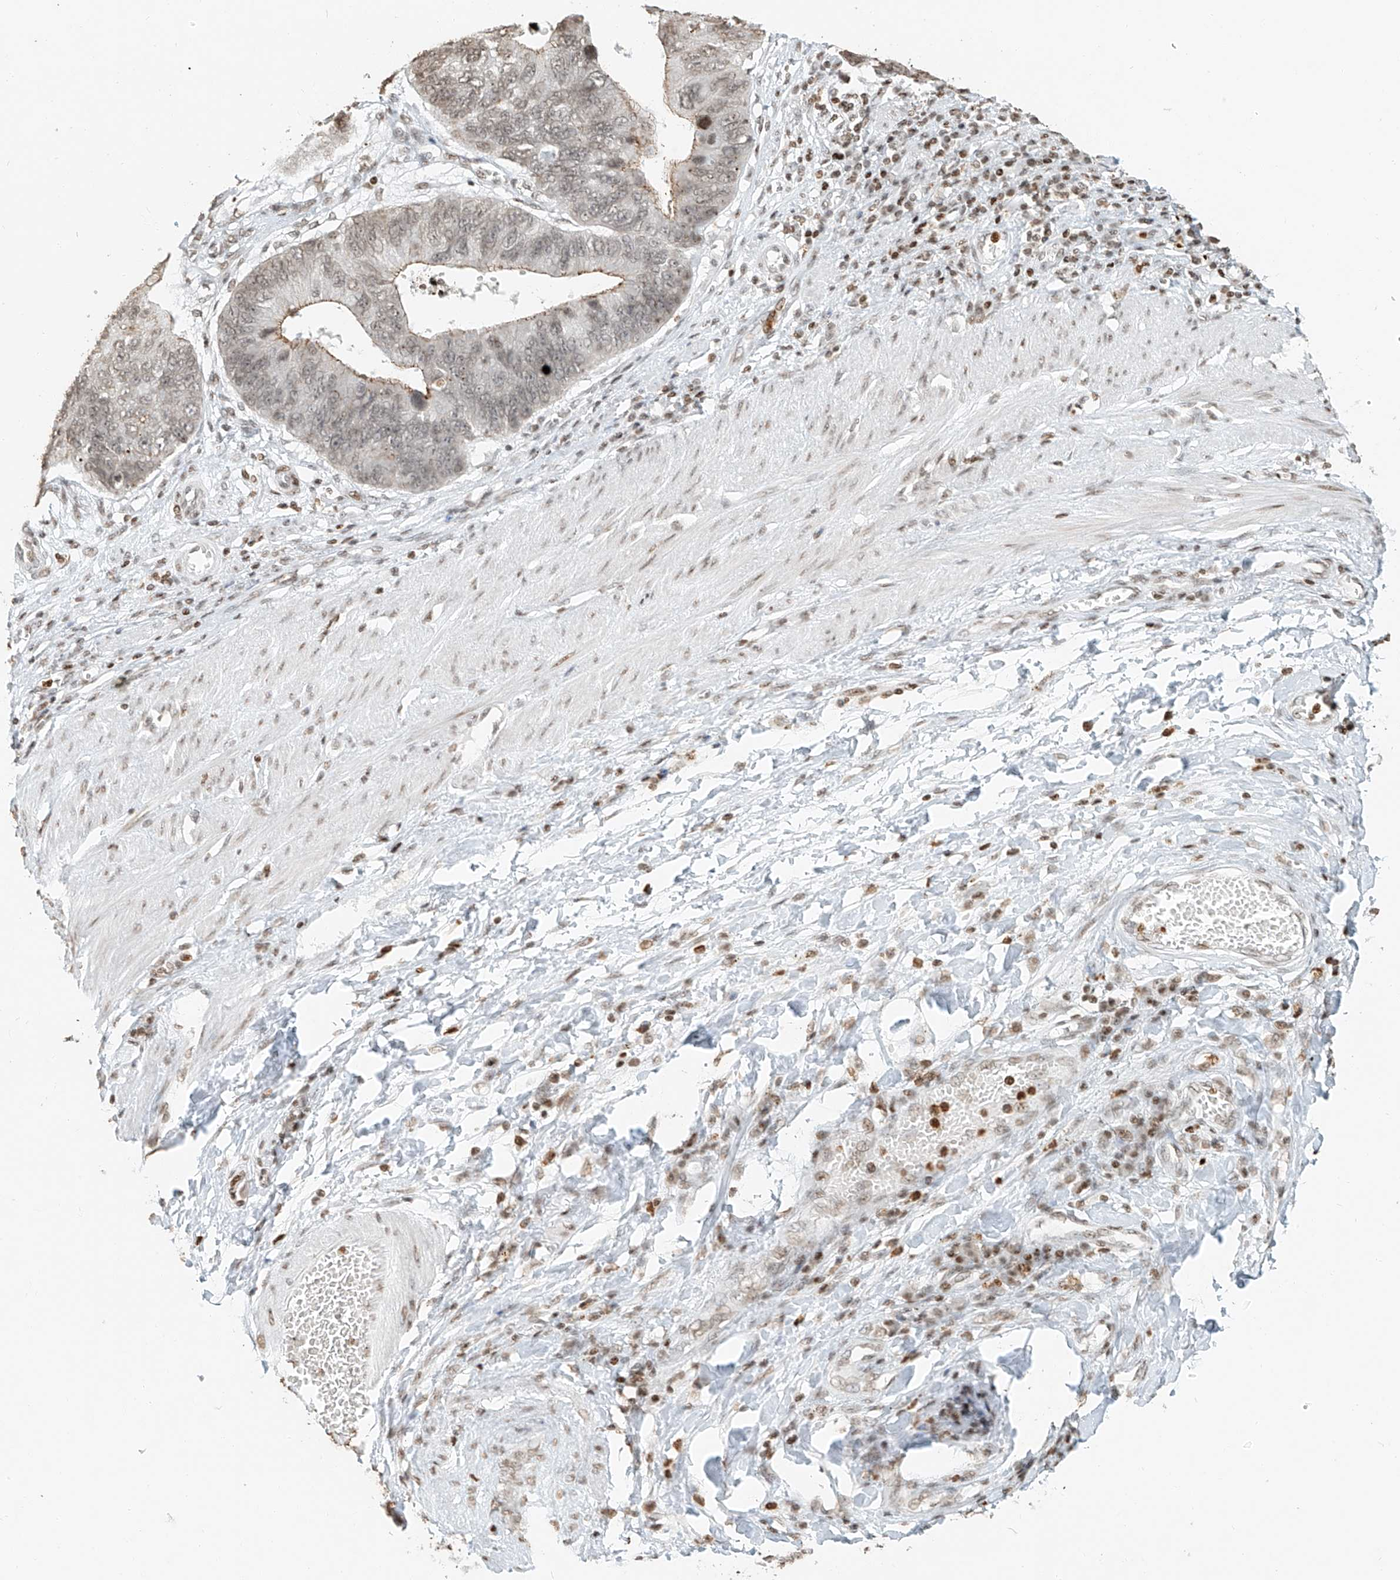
{"staining": {"intensity": "weak", "quantity": "25%-75%", "location": "cytoplasmic/membranous,nuclear"}, "tissue": "stomach cancer", "cell_type": "Tumor cells", "image_type": "cancer", "snomed": [{"axis": "morphology", "description": "Adenocarcinoma, NOS"}, {"axis": "topography", "description": "Stomach"}], "caption": "Adenocarcinoma (stomach) stained with a protein marker displays weak staining in tumor cells.", "gene": "C17orf58", "patient": {"sex": "male", "age": 59}}